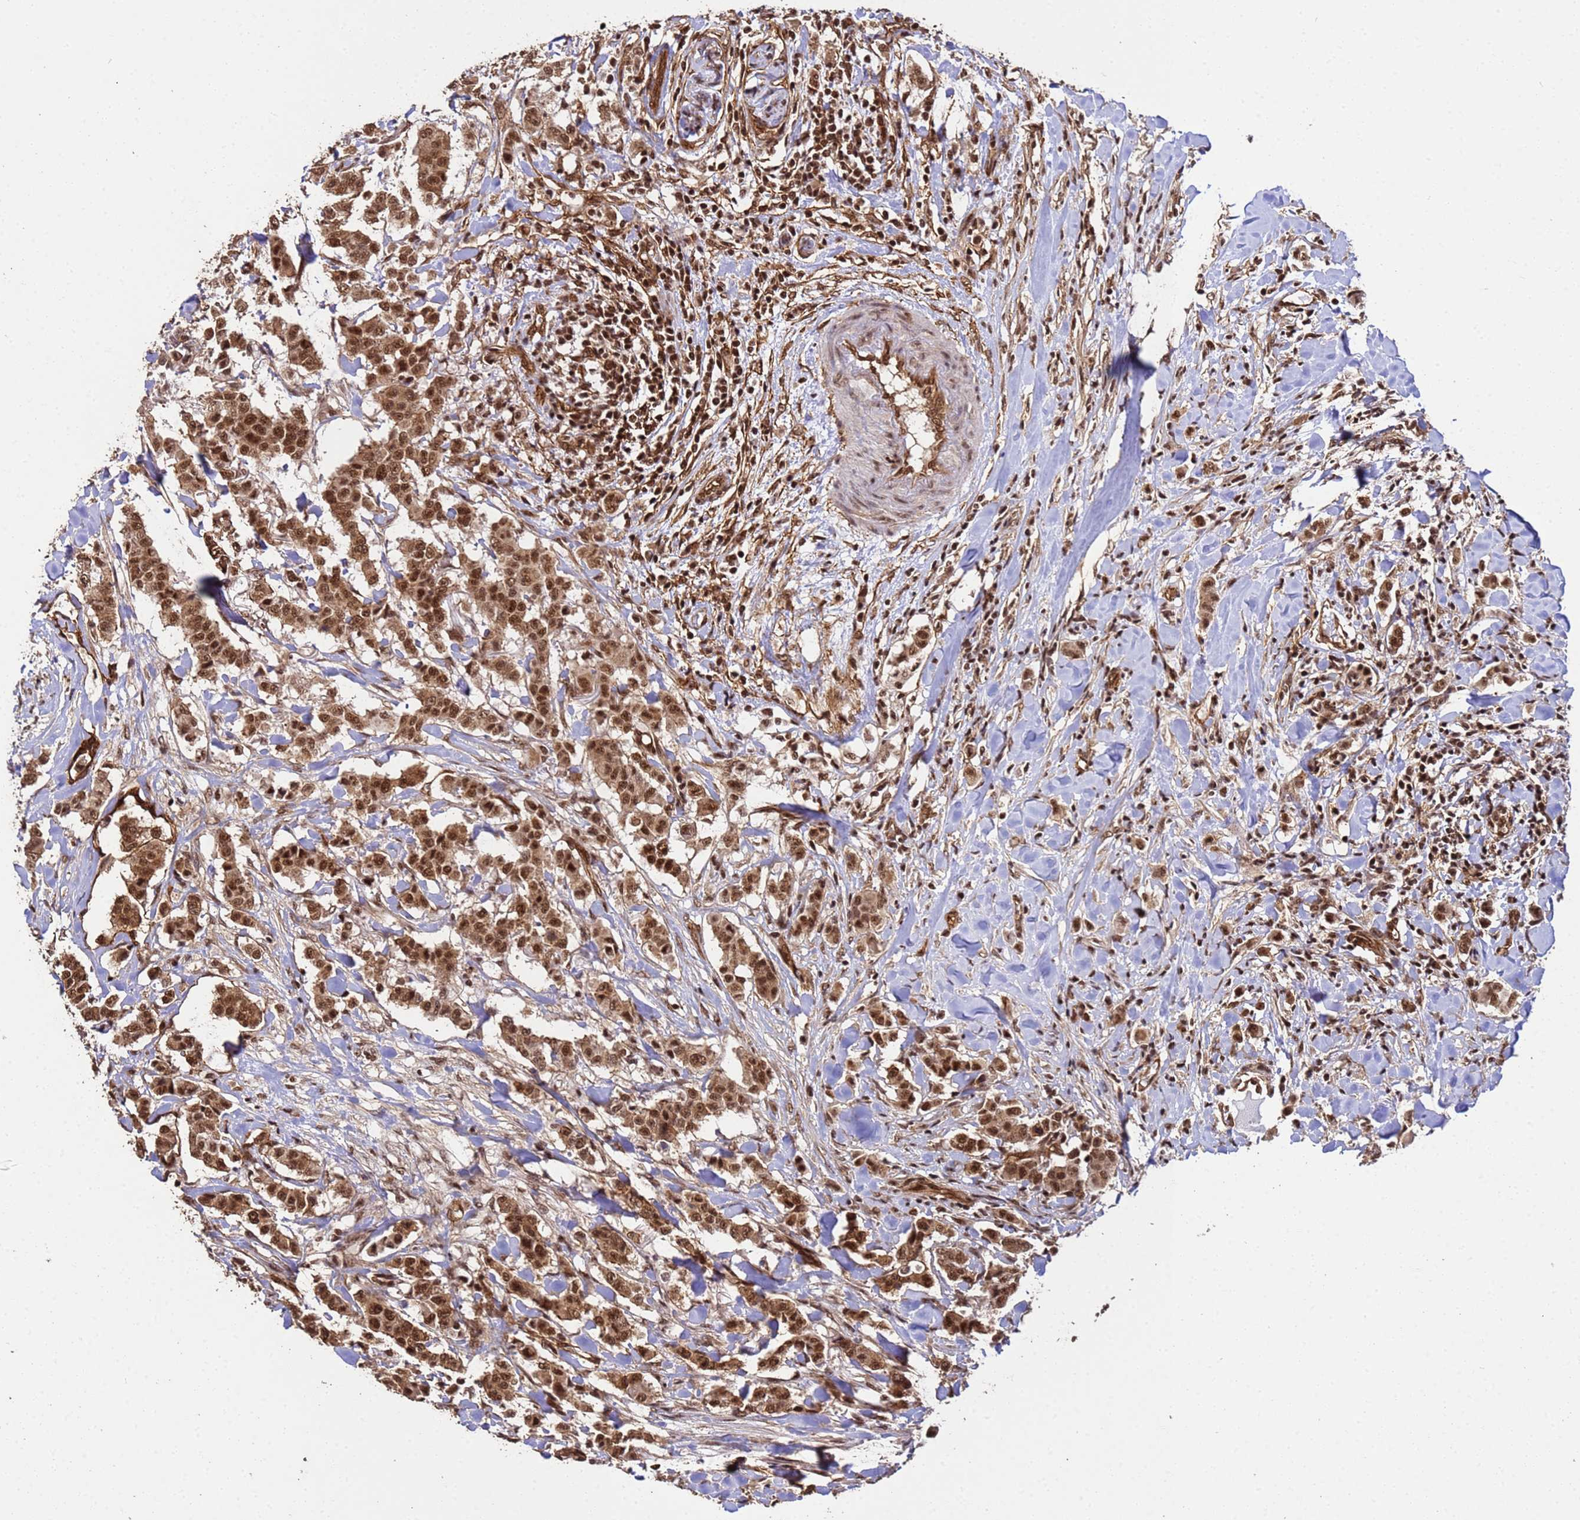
{"staining": {"intensity": "strong", "quantity": ">75%", "location": "cytoplasmic/membranous,nuclear"}, "tissue": "breast cancer", "cell_type": "Tumor cells", "image_type": "cancer", "snomed": [{"axis": "morphology", "description": "Duct carcinoma"}, {"axis": "topography", "description": "Breast"}], "caption": "A histopathology image showing strong cytoplasmic/membranous and nuclear positivity in approximately >75% of tumor cells in breast cancer (infiltrating ductal carcinoma), as visualized by brown immunohistochemical staining.", "gene": "SYF2", "patient": {"sex": "female", "age": 40}}